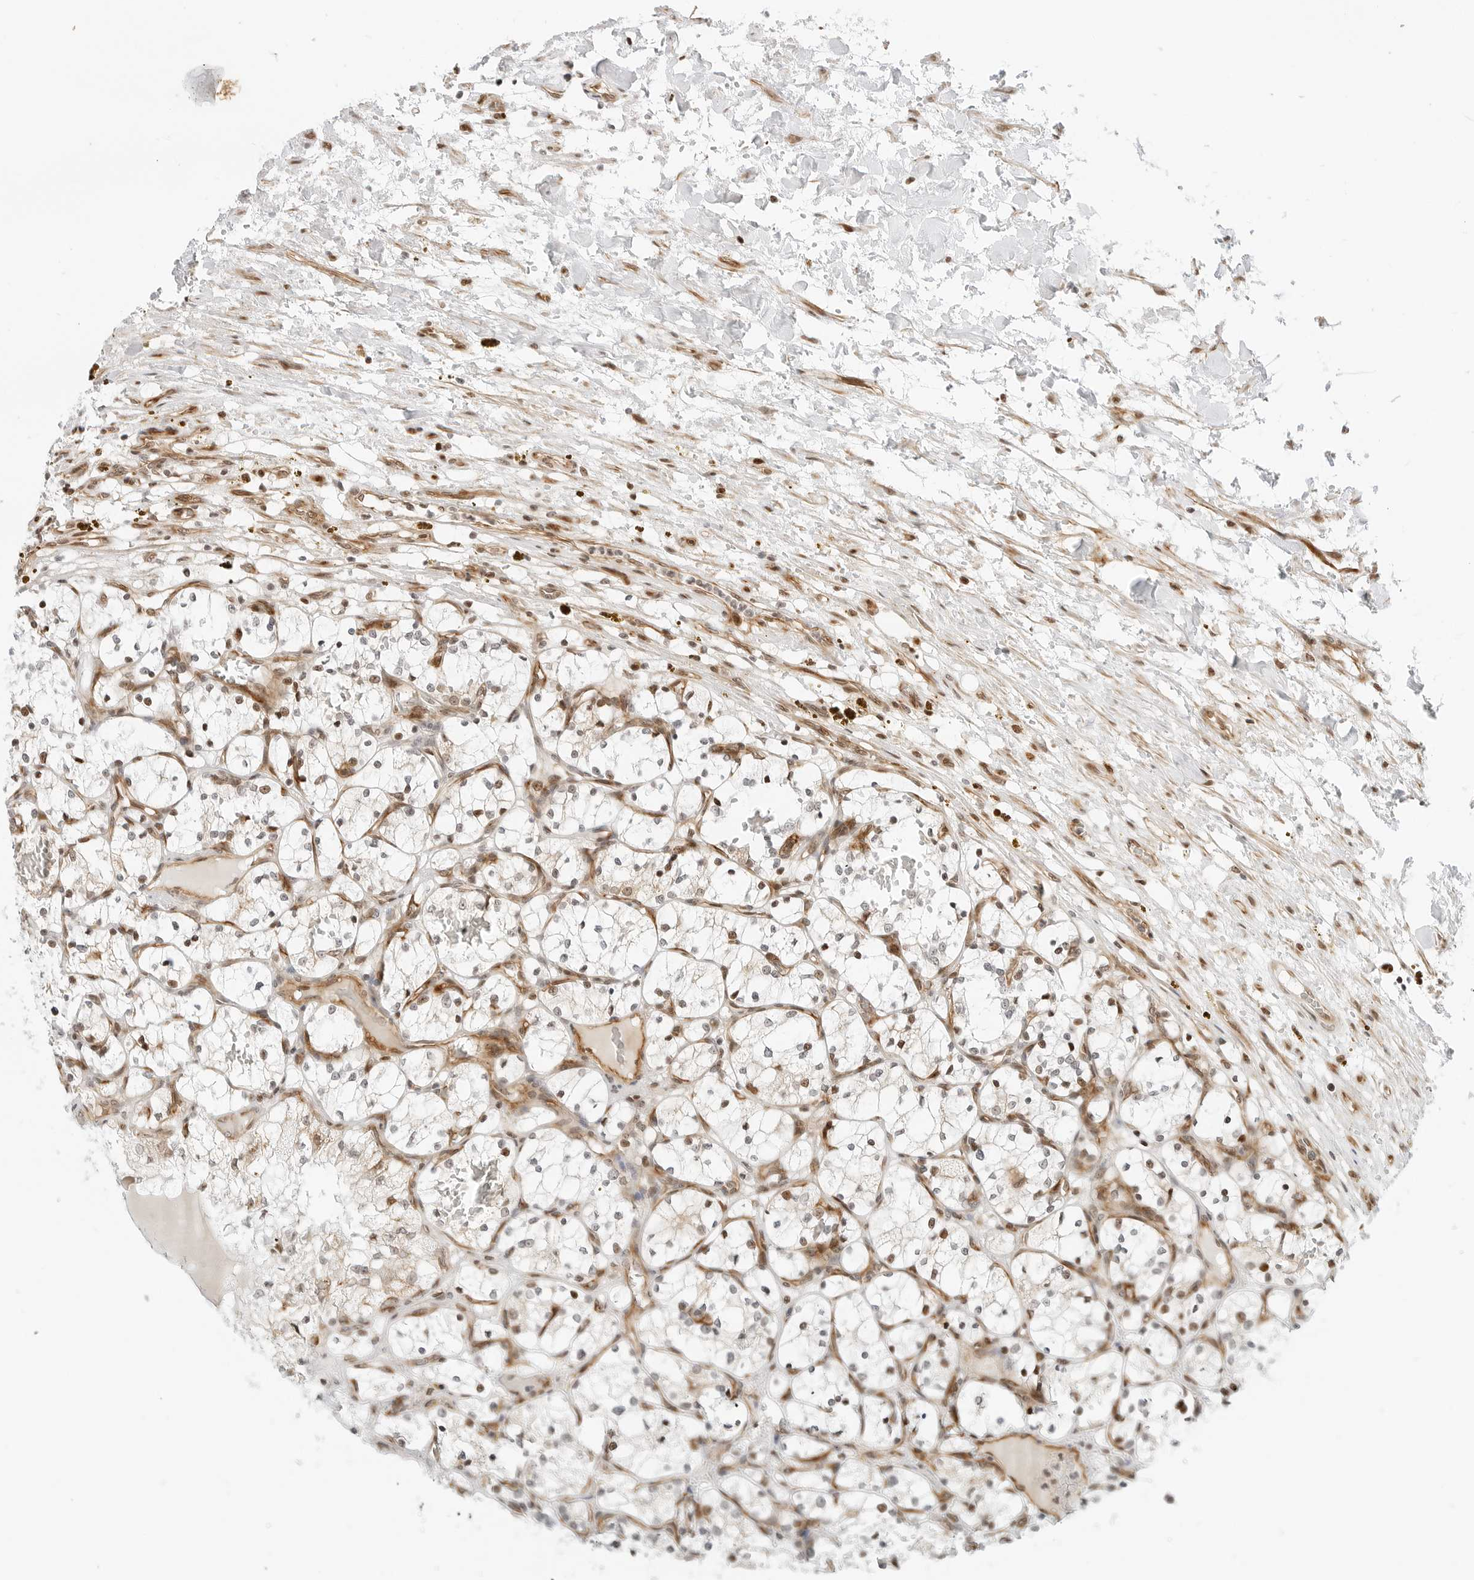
{"staining": {"intensity": "moderate", "quantity": "<25%", "location": "nuclear"}, "tissue": "renal cancer", "cell_type": "Tumor cells", "image_type": "cancer", "snomed": [{"axis": "morphology", "description": "Adenocarcinoma, NOS"}, {"axis": "topography", "description": "Kidney"}], "caption": "Renal cancer (adenocarcinoma) tissue displays moderate nuclear staining in approximately <25% of tumor cells, visualized by immunohistochemistry. (Stains: DAB in brown, nuclei in blue, Microscopy: brightfield microscopy at high magnification).", "gene": "ZNF613", "patient": {"sex": "female", "age": 69}}